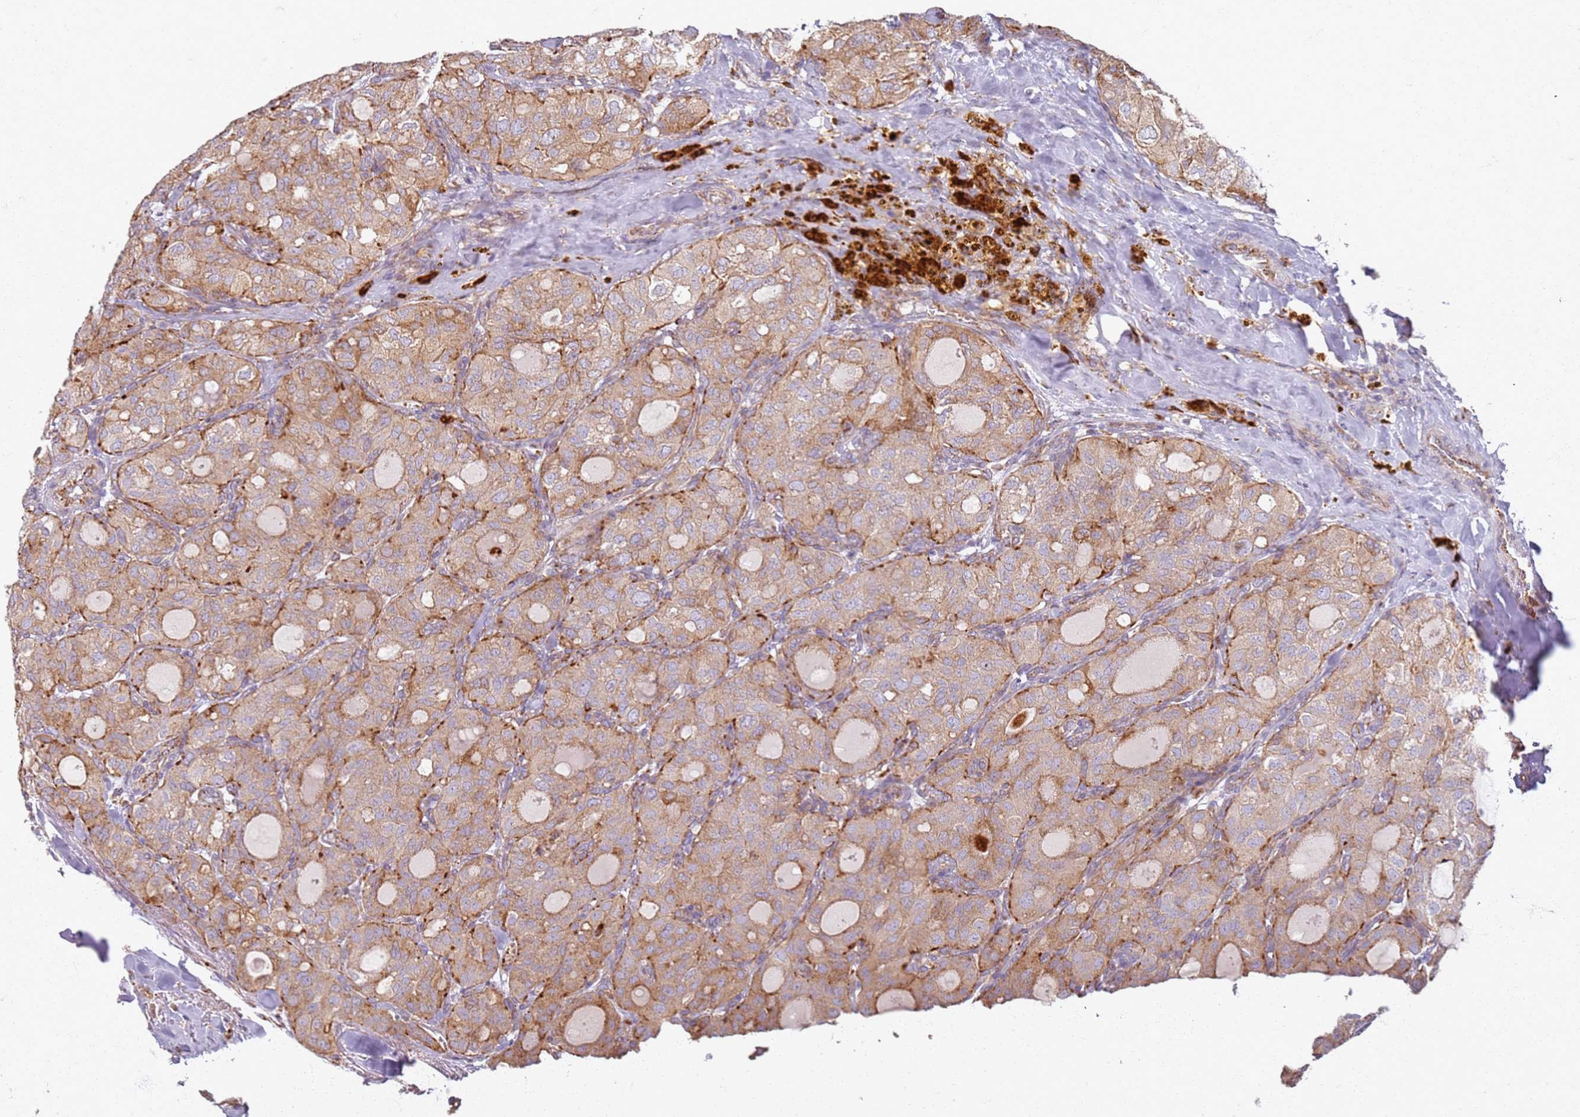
{"staining": {"intensity": "moderate", "quantity": ">75%", "location": "cytoplasmic/membranous"}, "tissue": "thyroid cancer", "cell_type": "Tumor cells", "image_type": "cancer", "snomed": [{"axis": "morphology", "description": "Follicular adenoma carcinoma, NOS"}, {"axis": "topography", "description": "Thyroid gland"}], "caption": "Protein expression analysis of thyroid follicular adenoma carcinoma exhibits moderate cytoplasmic/membranous positivity in approximately >75% of tumor cells.", "gene": "PROKR2", "patient": {"sex": "male", "age": 75}}